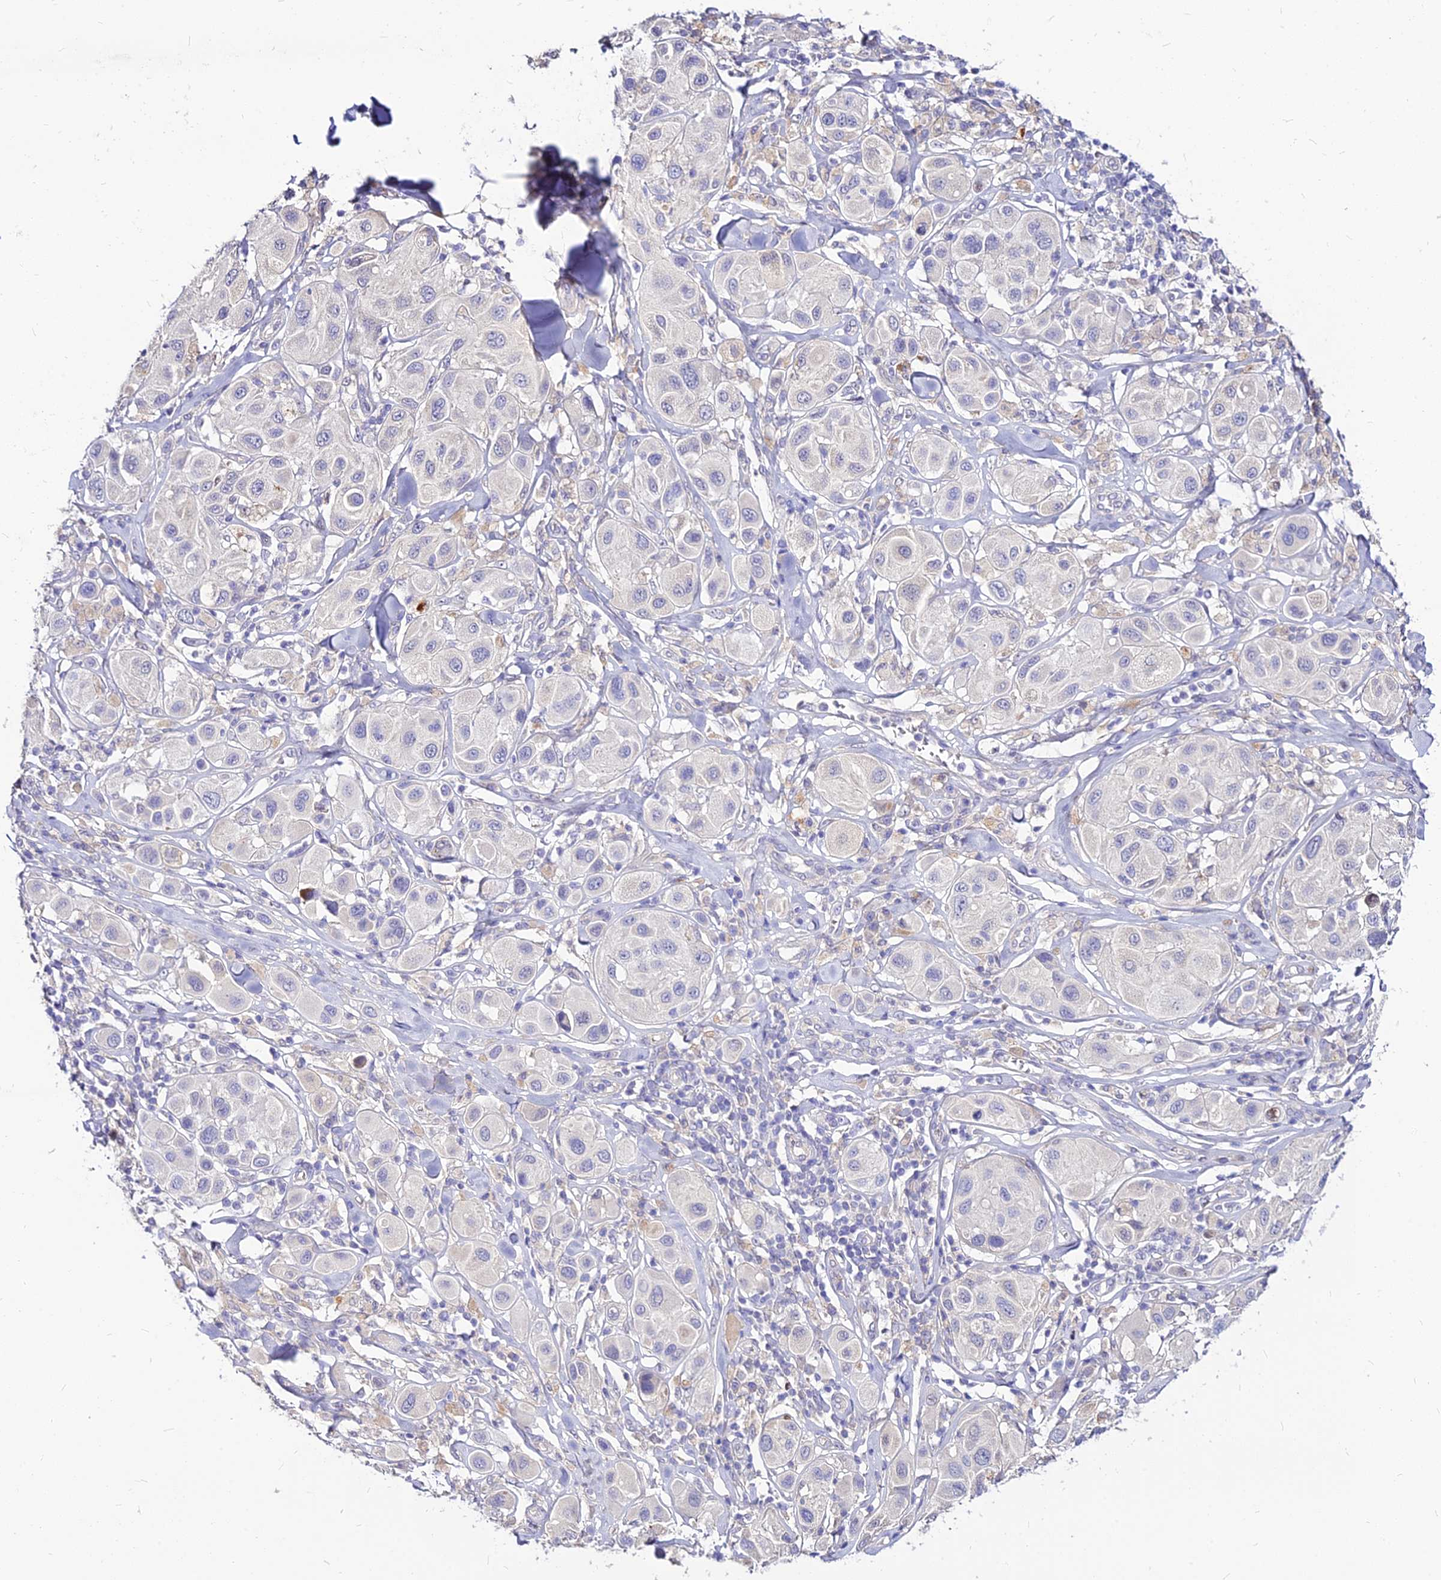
{"staining": {"intensity": "negative", "quantity": "none", "location": "none"}, "tissue": "melanoma", "cell_type": "Tumor cells", "image_type": "cancer", "snomed": [{"axis": "morphology", "description": "Malignant melanoma, Metastatic site"}, {"axis": "topography", "description": "Skin"}], "caption": "Photomicrograph shows no significant protein positivity in tumor cells of malignant melanoma (metastatic site).", "gene": "CZIB", "patient": {"sex": "male", "age": 41}}